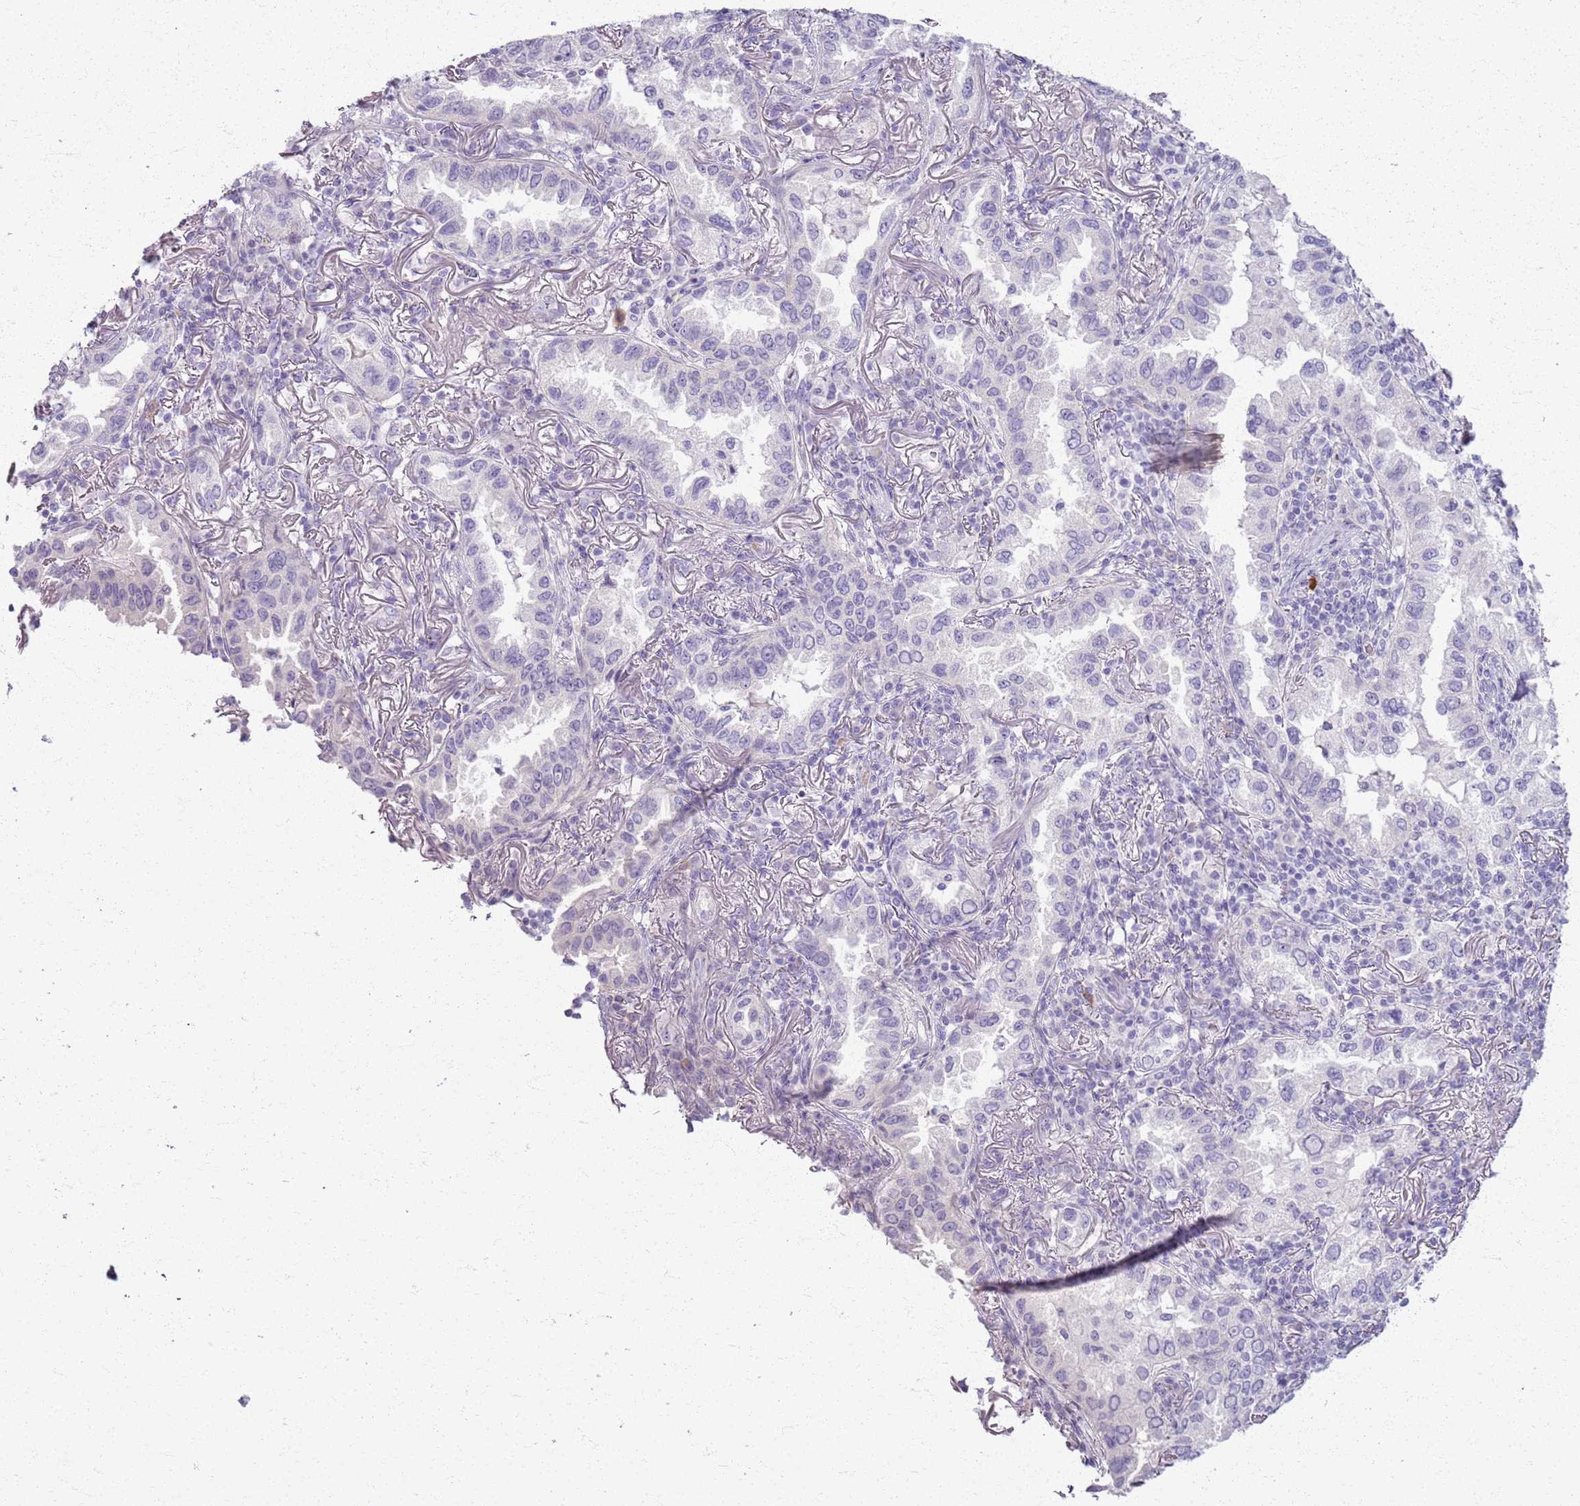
{"staining": {"intensity": "negative", "quantity": "none", "location": "none"}, "tissue": "lung cancer", "cell_type": "Tumor cells", "image_type": "cancer", "snomed": [{"axis": "morphology", "description": "Adenocarcinoma, NOS"}, {"axis": "topography", "description": "Lung"}], "caption": "The immunohistochemistry (IHC) image has no significant positivity in tumor cells of adenocarcinoma (lung) tissue.", "gene": "CSRP3", "patient": {"sex": "female", "age": 69}}